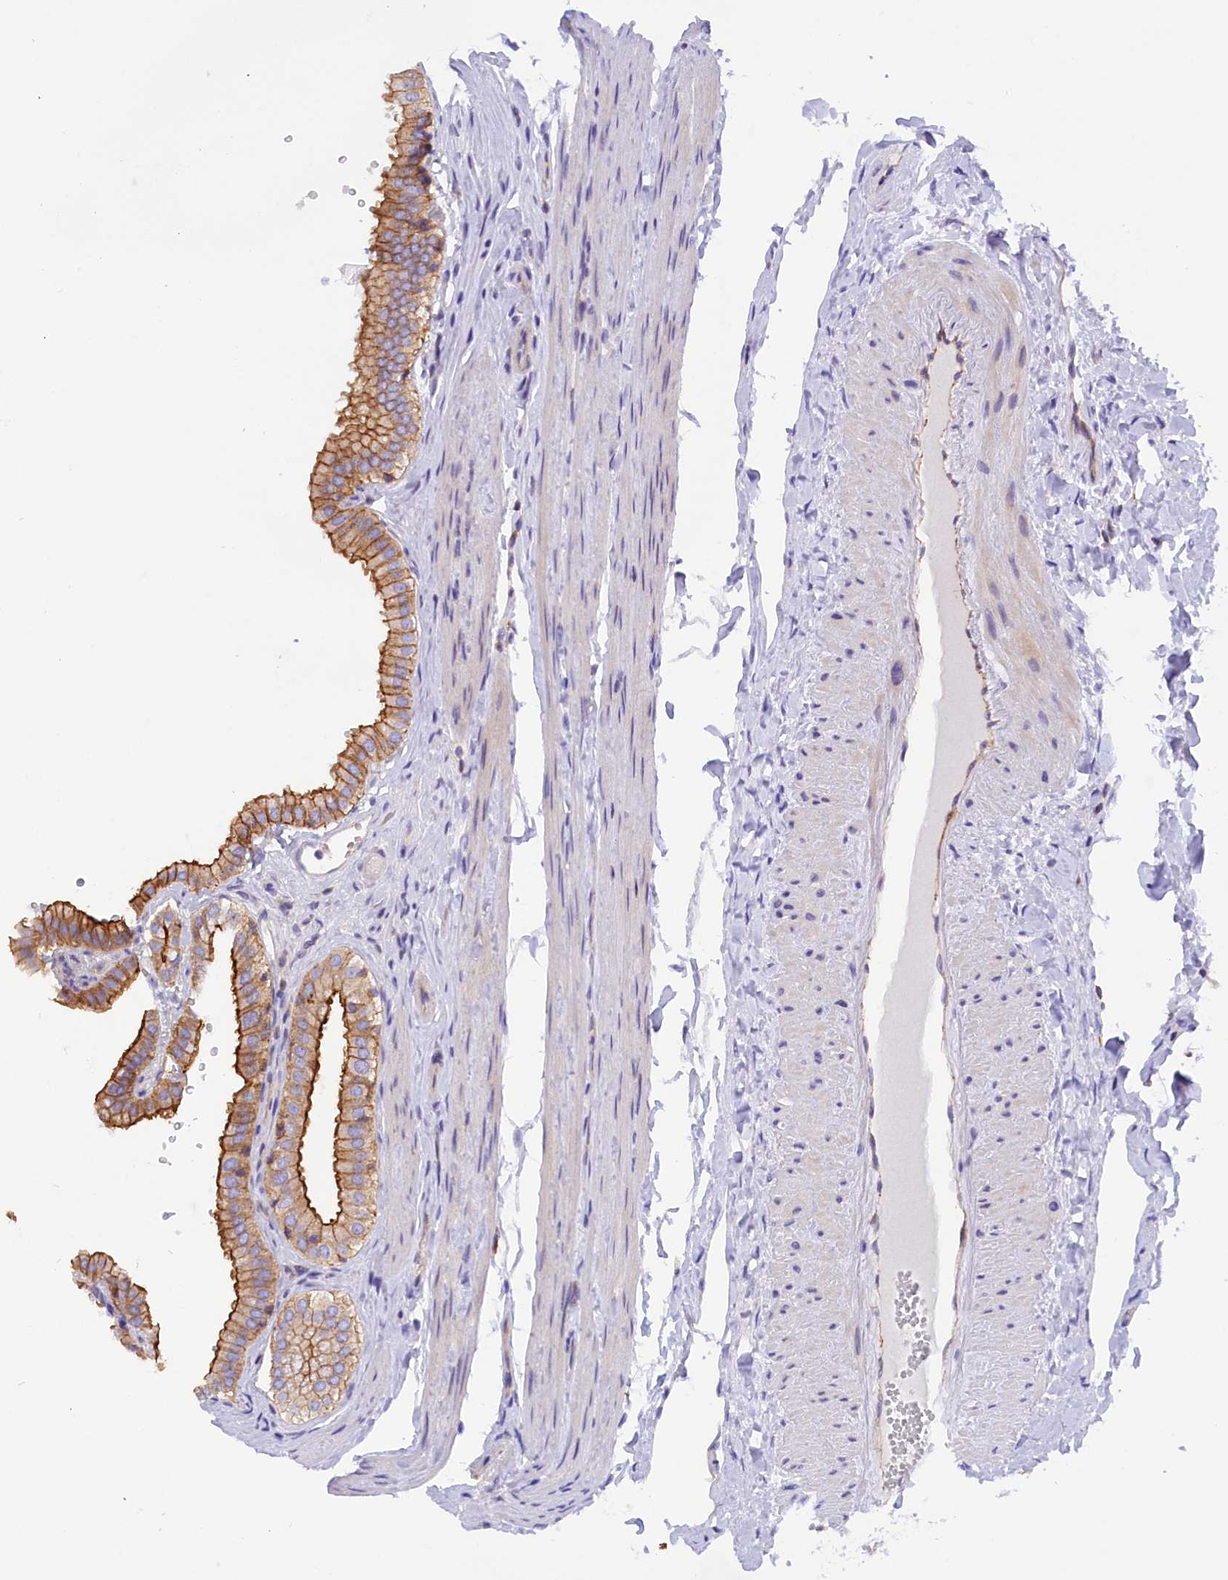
{"staining": {"intensity": "strong", "quantity": ">75%", "location": "cytoplasmic/membranous"}, "tissue": "gallbladder", "cell_type": "Glandular cells", "image_type": "normal", "snomed": [{"axis": "morphology", "description": "Normal tissue, NOS"}, {"axis": "topography", "description": "Gallbladder"}], "caption": "Gallbladder was stained to show a protein in brown. There is high levels of strong cytoplasmic/membranous staining in about >75% of glandular cells. Immunohistochemistry (ihc) stains the protein in brown and the nuclei are stained blue.", "gene": "FAM193A", "patient": {"sex": "female", "age": 61}}